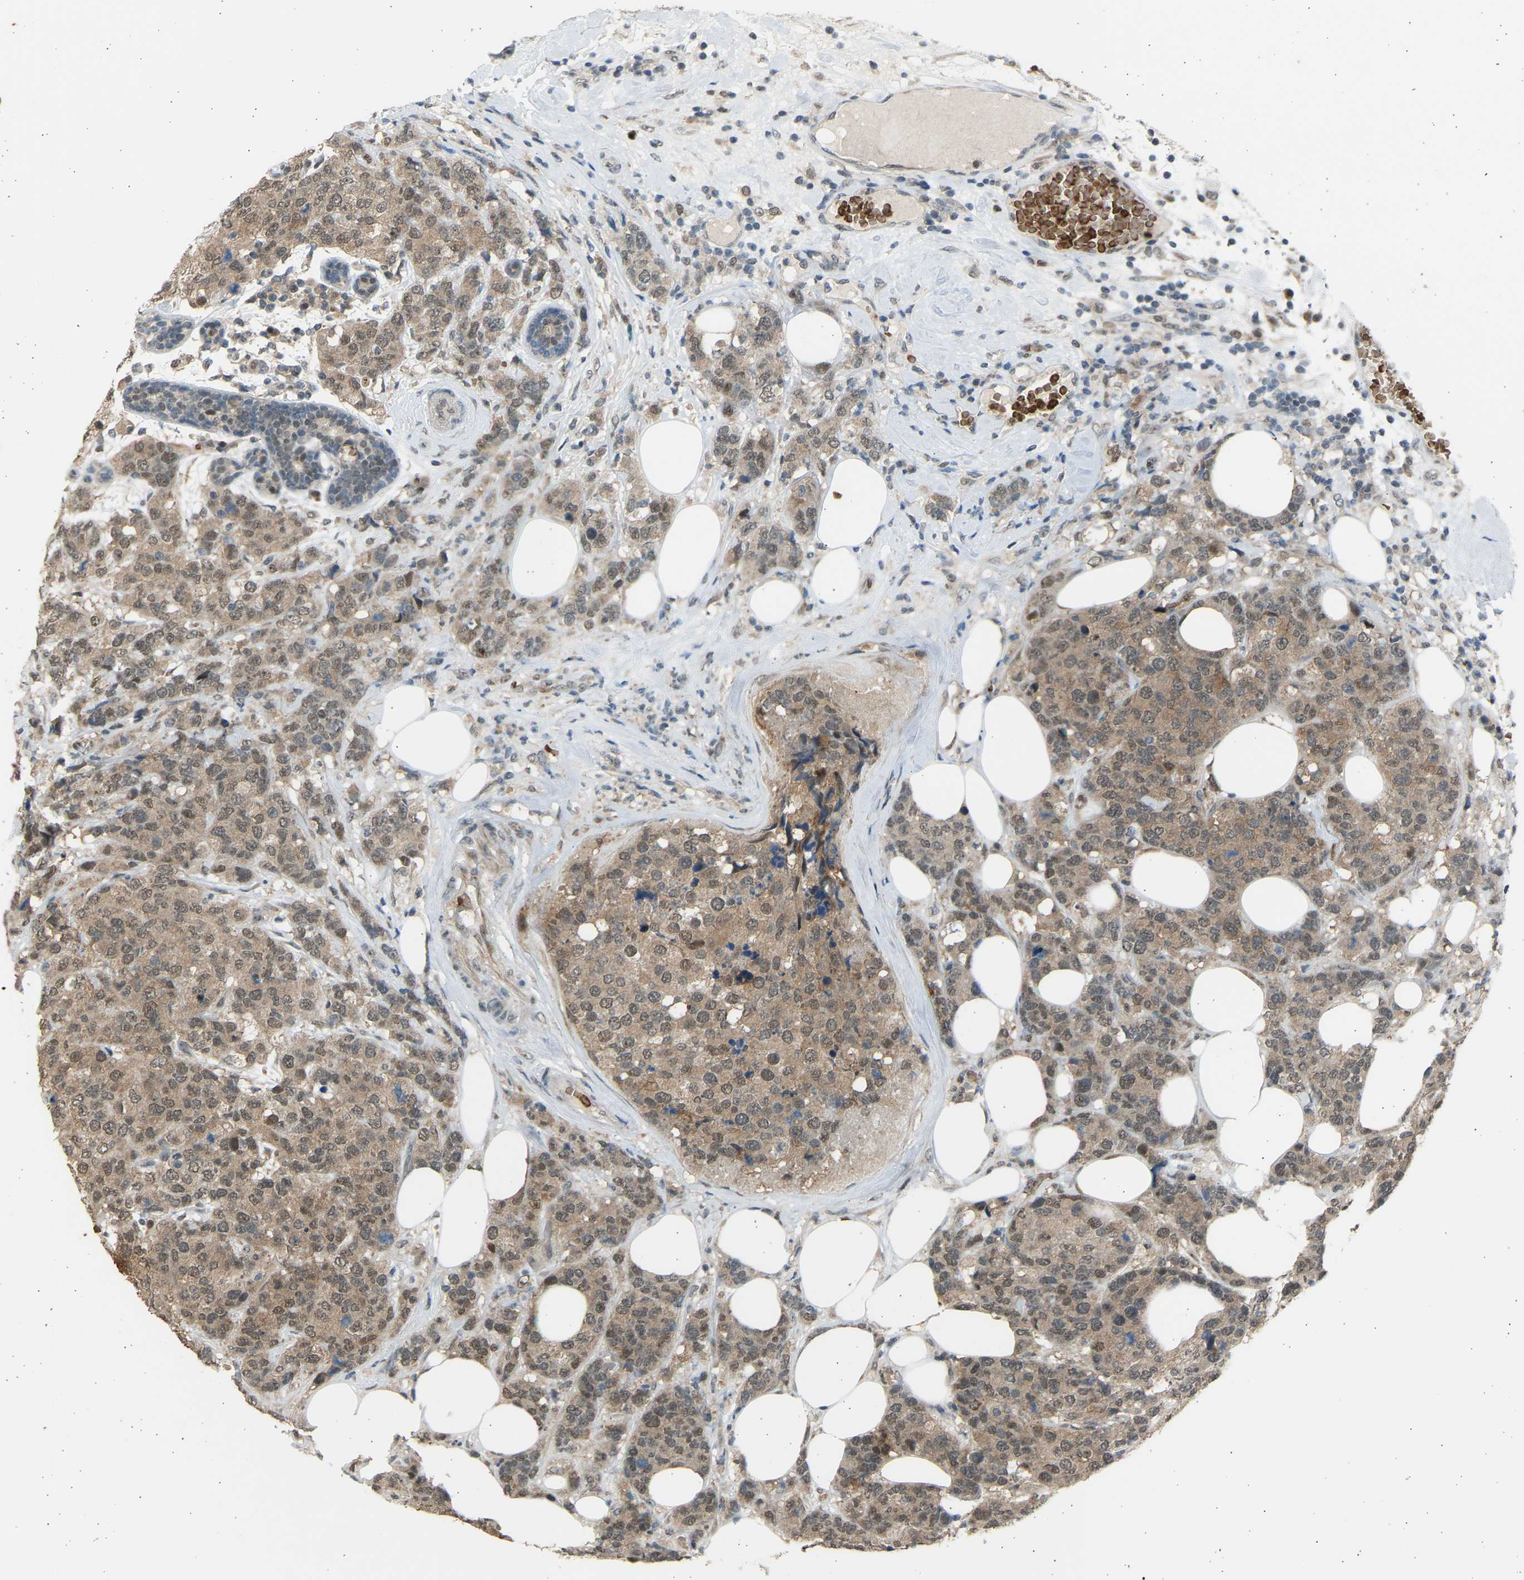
{"staining": {"intensity": "weak", "quantity": ">75%", "location": "cytoplasmic/membranous,nuclear"}, "tissue": "breast cancer", "cell_type": "Tumor cells", "image_type": "cancer", "snomed": [{"axis": "morphology", "description": "Lobular carcinoma"}, {"axis": "topography", "description": "Breast"}], "caption": "DAB immunohistochemical staining of breast cancer (lobular carcinoma) reveals weak cytoplasmic/membranous and nuclear protein staining in about >75% of tumor cells. The staining is performed using DAB (3,3'-diaminobenzidine) brown chromogen to label protein expression. The nuclei are counter-stained blue using hematoxylin.", "gene": "BIRC2", "patient": {"sex": "female", "age": 59}}